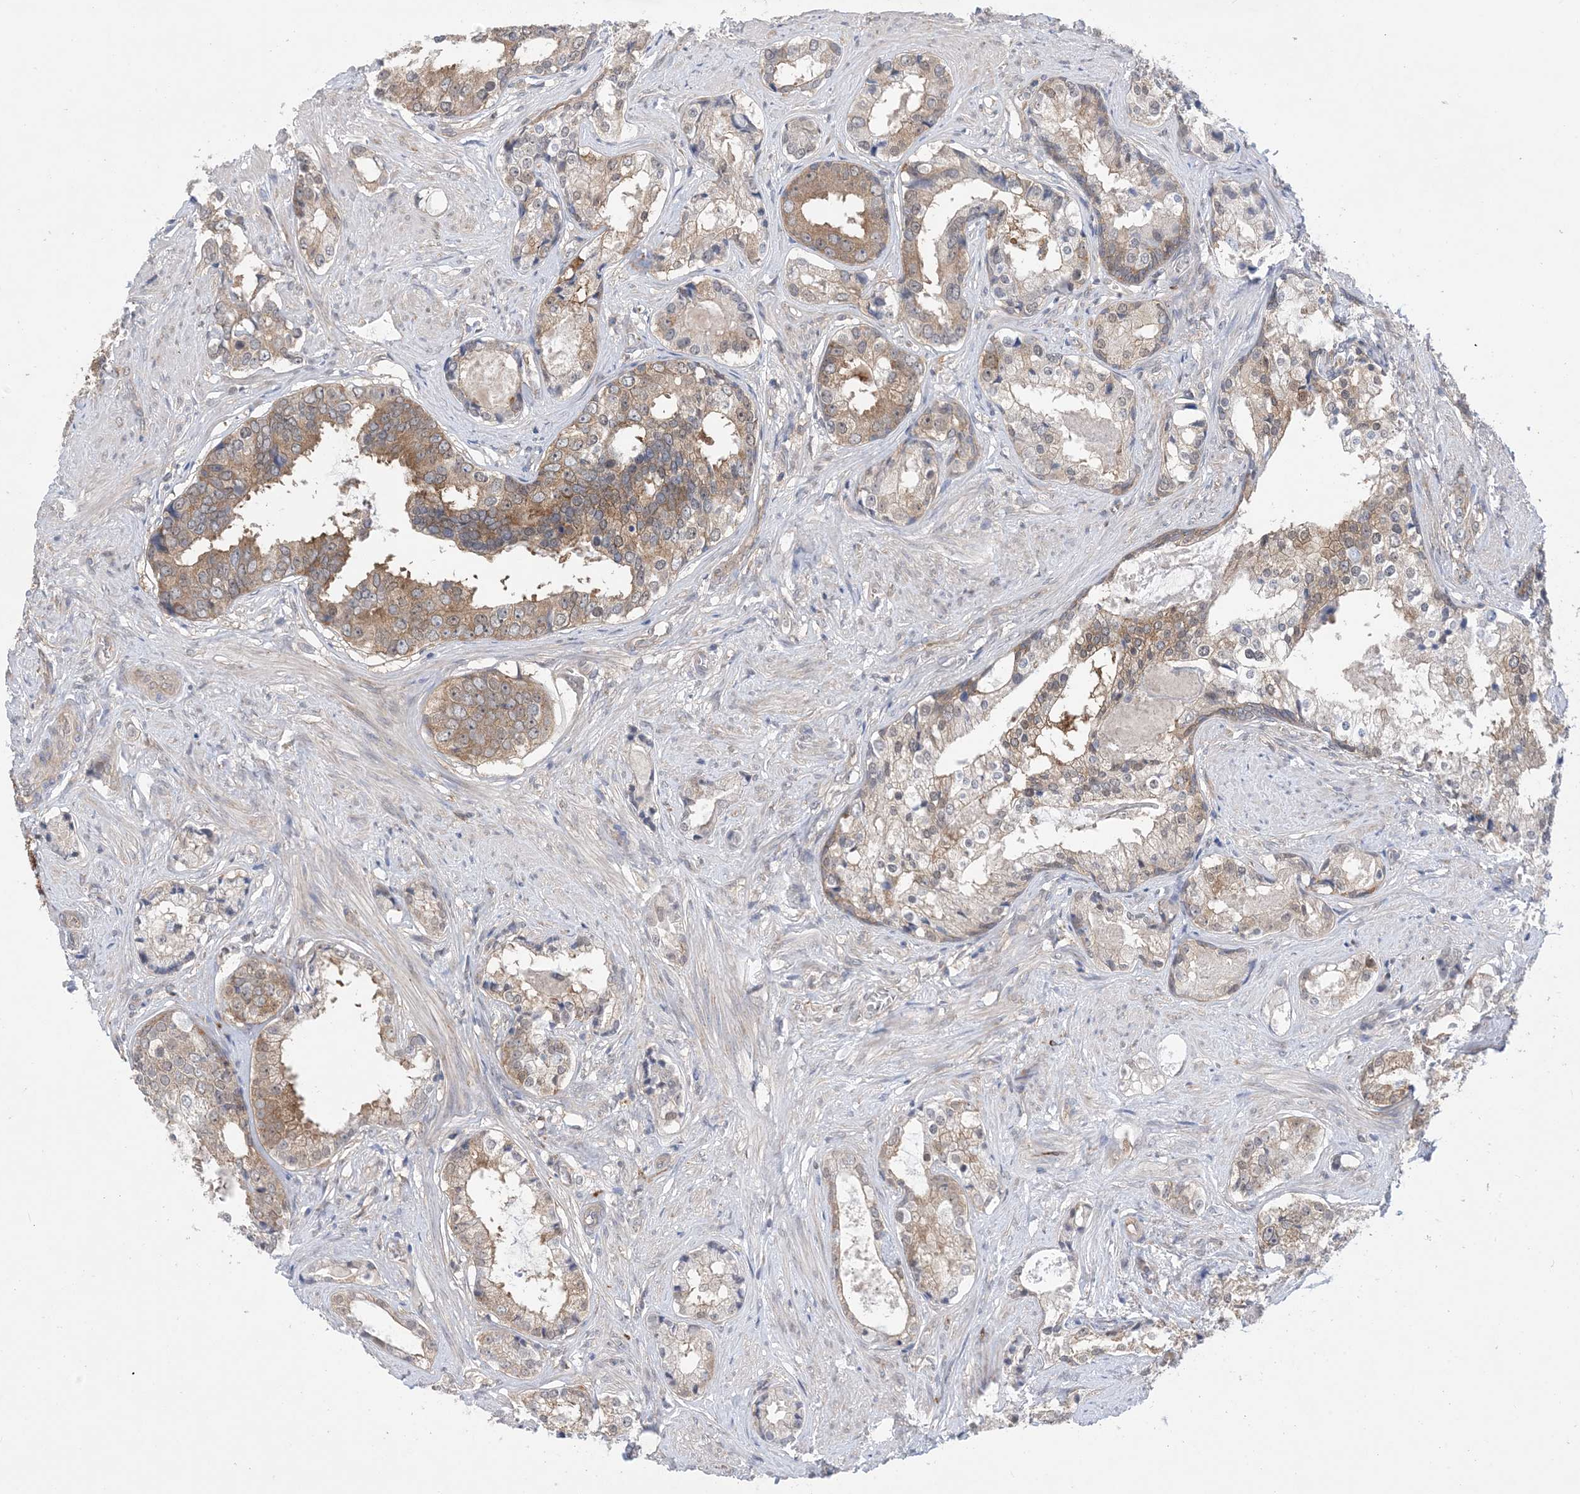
{"staining": {"intensity": "moderate", "quantity": ">75%", "location": "cytoplasmic/membranous"}, "tissue": "prostate cancer", "cell_type": "Tumor cells", "image_type": "cancer", "snomed": [{"axis": "morphology", "description": "Adenocarcinoma, High grade"}, {"axis": "topography", "description": "Prostate"}], "caption": "Immunohistochemistry (DAB (3,3'-diaminobenzidine)) staining of human prostate cancer shows moderate cytoplasmic/membranous protein expression in approximately >75% of tumor cells.", "gene": "EHBP1", "patient": {"sex": "male", "age": 58}}